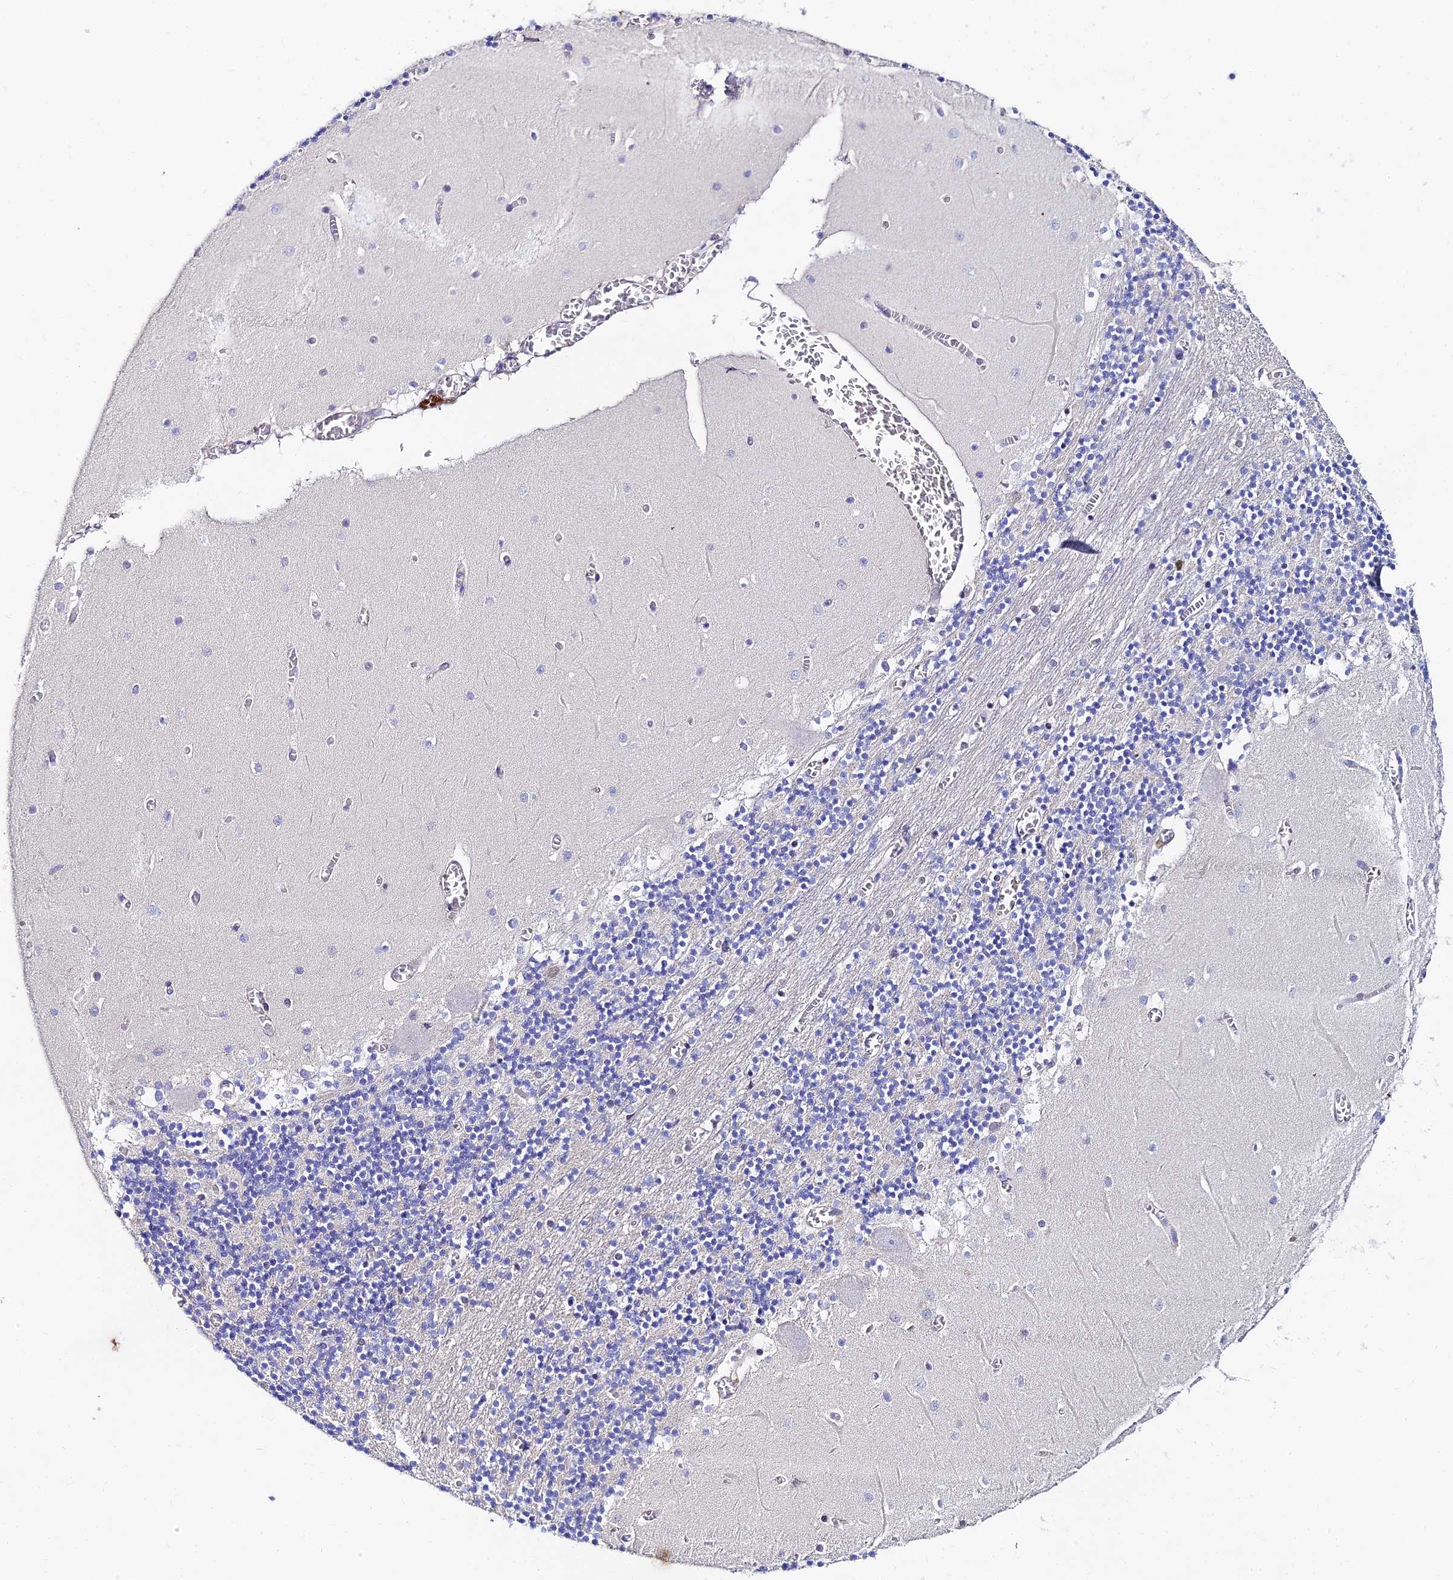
{"staining": {"intensity": "negative", "quantity": "none", "location": "none"}, "tissue": "cerebellum", "cell_type": "Cells in granular layer", "image_type": "normal", "snomed": [{"axis": "morphology", "description": "Normal tissue, NOS"}, {"axis": "topography", "description": "Cerebellum"}], "caption": "IHC of unremarkable cerebellum shows no staining in cells in granular layer. (DAB IHC visualized using brightfield microscopy, high magnification).", "gene": "TRIM24", "patient": {"sex": "female", "age": 28}}